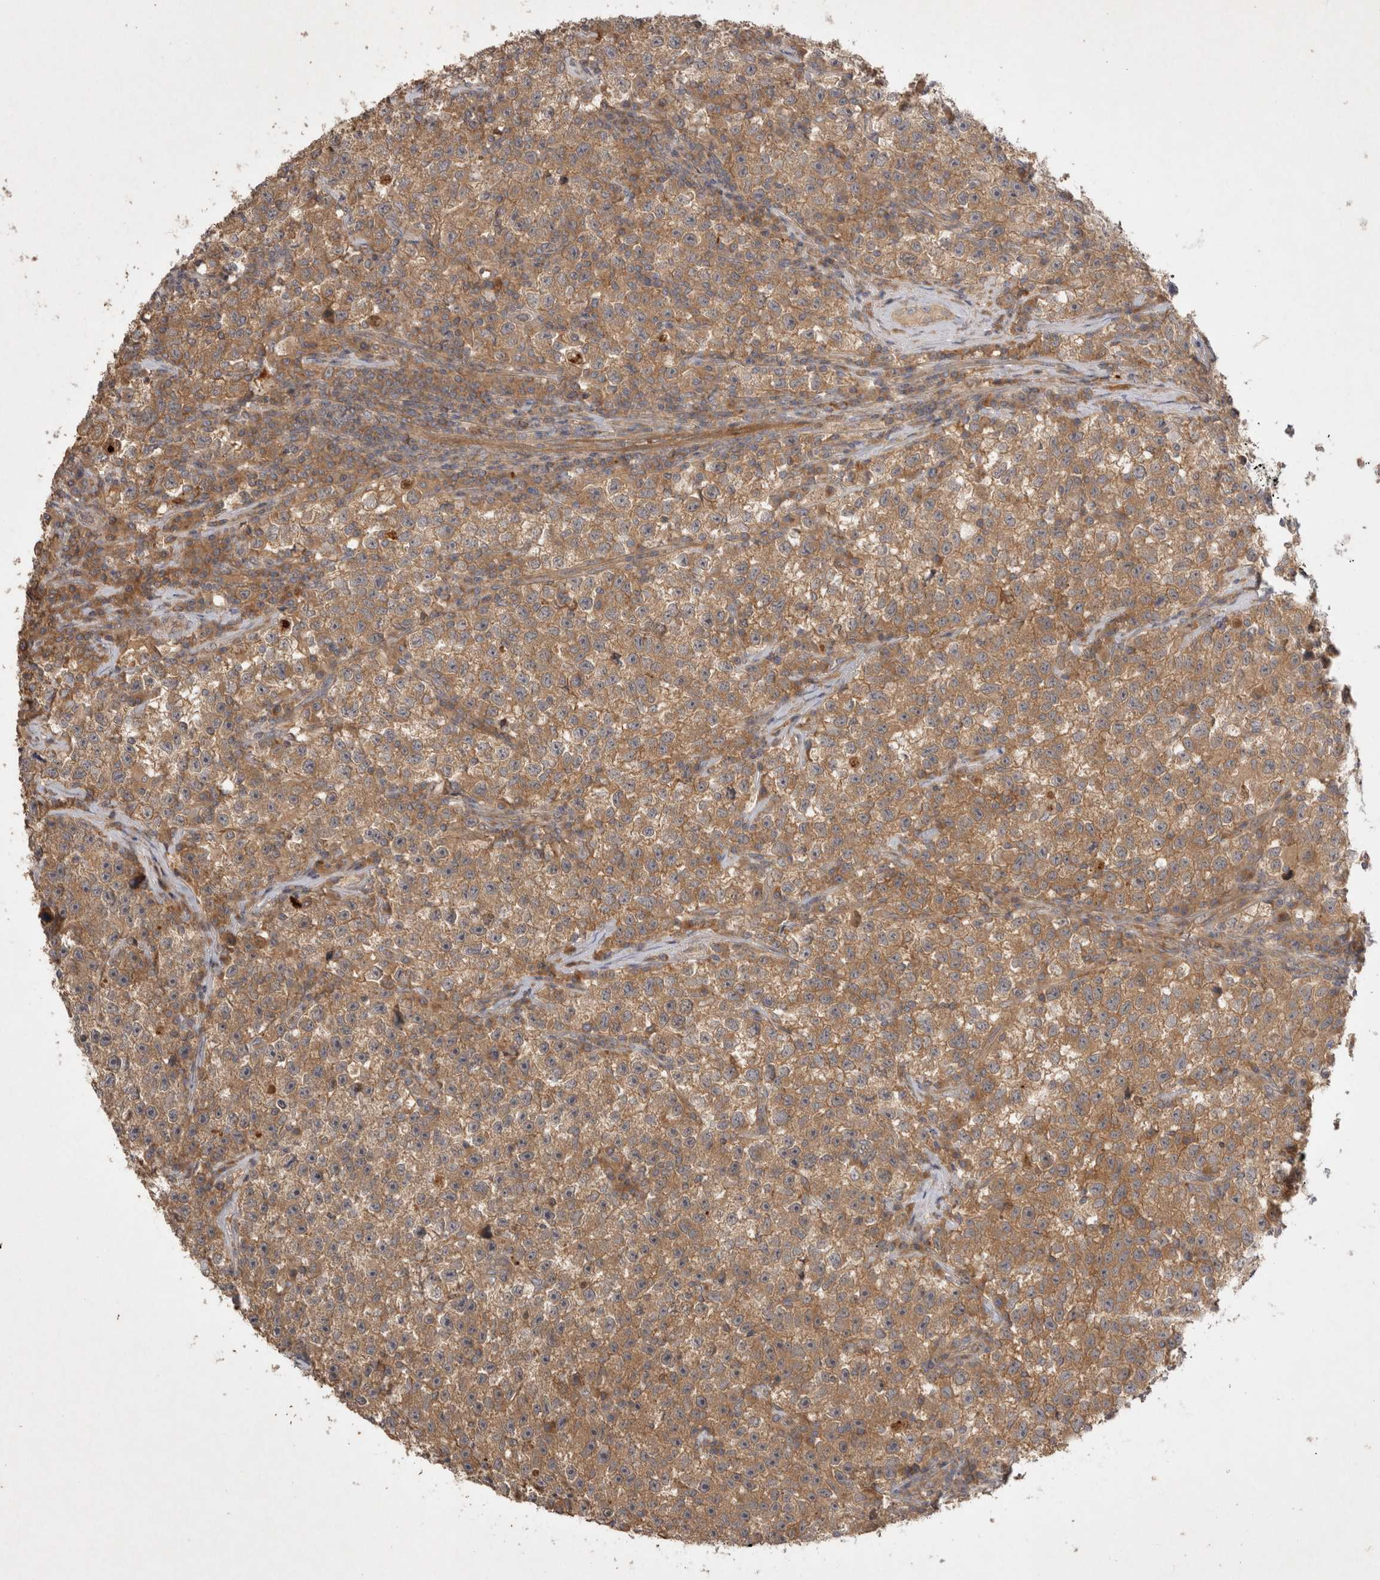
{"staining": {"intensity": "moderate", "quantity": ">75%", "location": "cytoplasmic/membranous"}, "tissue": "testis cancer", "cell_type": "Tumor cells", "image_type": "cancer", "snomed": [{"axis": "morphology", "description": "Seminoma, NOS"}, {"axis": "topography", "description": "Testis"}], "caption": "Brown immunohistochemical staining in testis cancer exhibits moderate cytoplasmic/membranous staining in about >75% of tumor cells.", "gene": "PPP1R42", "patient": {"sex": "male", "age": 22}}